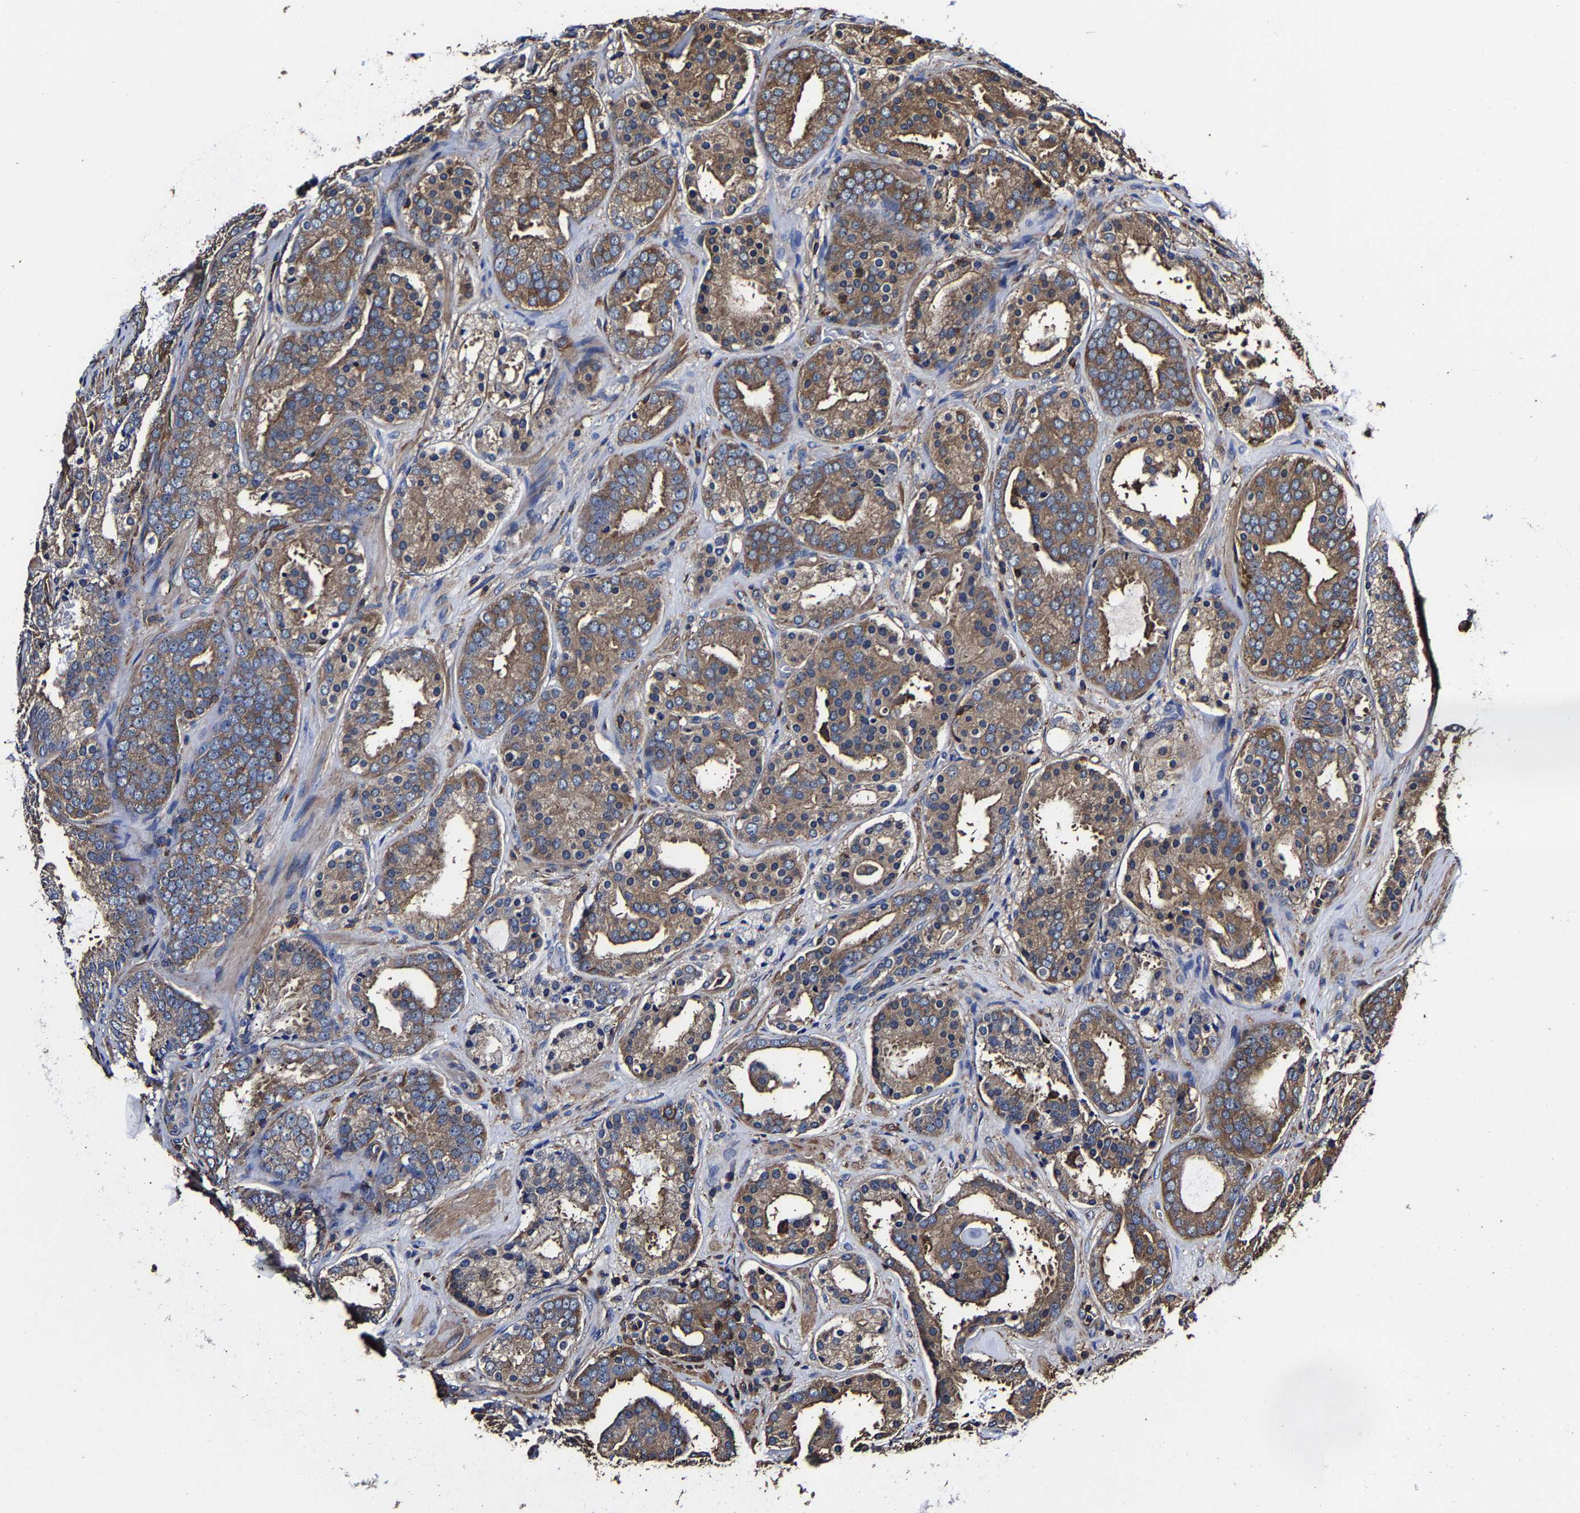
{"staining": {"intensity": "moderate", "quantity": ">75%", "location": "cytoplasmic/membranous"}, "tissue": "prostate cancer", "cell_type": "Tumor cells", "image_type": "cancer", "snomed": [{"axis": "morphology", "description": "Adenocarcinoma, Low grade"}, {"axis": "topography", "description": "Prostate"}], "caption": "Immunohistochemistry (IHC) photomicrograph of human low-grade adenocarcinoma (prostate) stained for a protein (brown), which reveals medium levels of moderate cytoplasmic/membranous expression in approximately >75% of tumor cells.", "gene": "SSH3", "patient": {"sex": "male", "age": 69}}